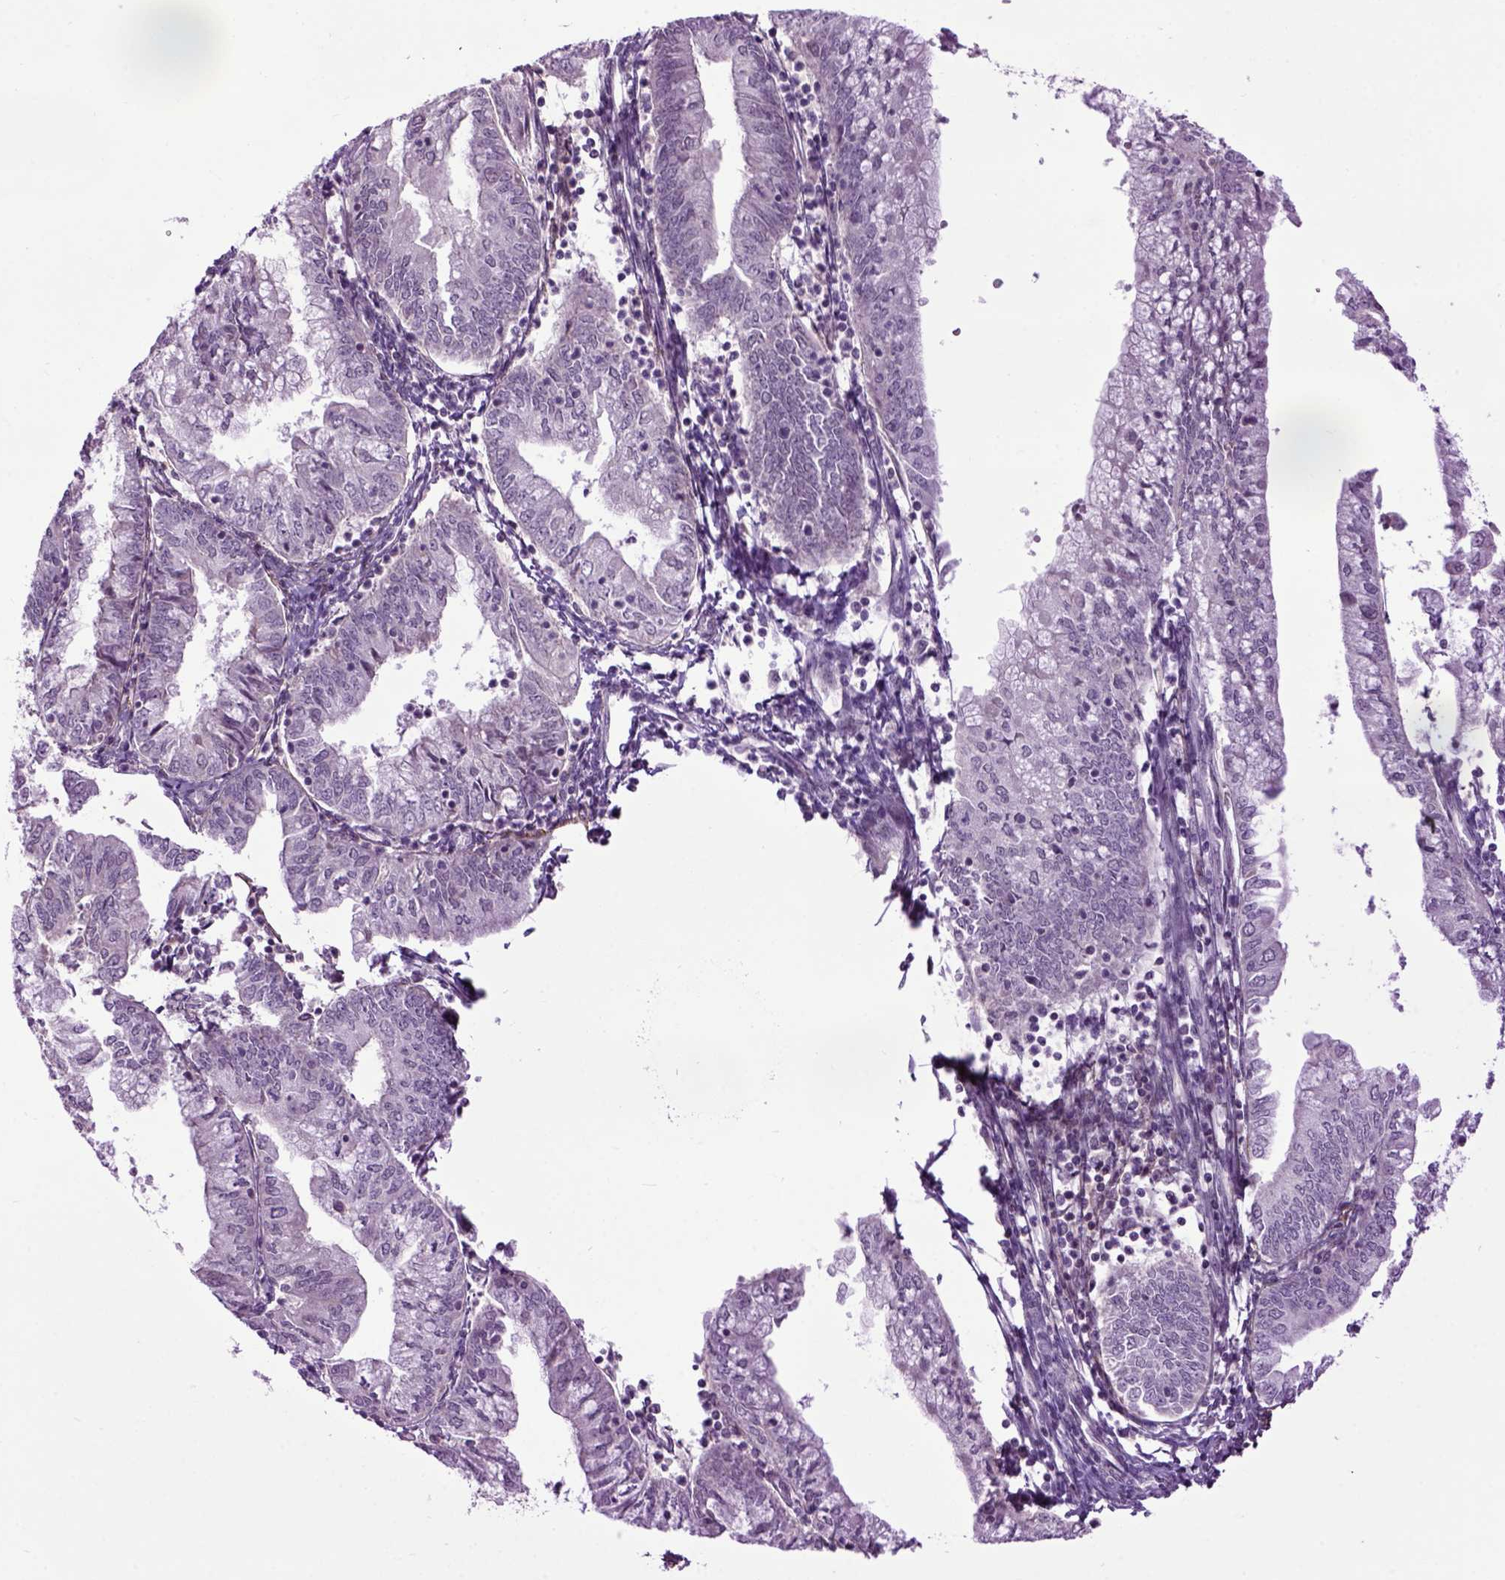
{"staining": {"intensity": "negative", "quantity": "none", "location": "none"}, "tissue": "endometrial cancer", "cell_type": "Tumor cells", "image_type": "cancer", "snomed": [{"axis": "morphology", "description": "Adenocarcinoma, NOS"}, {"axis": "topography", "description": "Endometrium"}], "caption": "Immunohistochemistry of endometrial cancer (adenocarcinoma) shows no positivity in tumor cells.", "gene": "EMILIN3", "patient": {"sex": "female", "age": 55}}